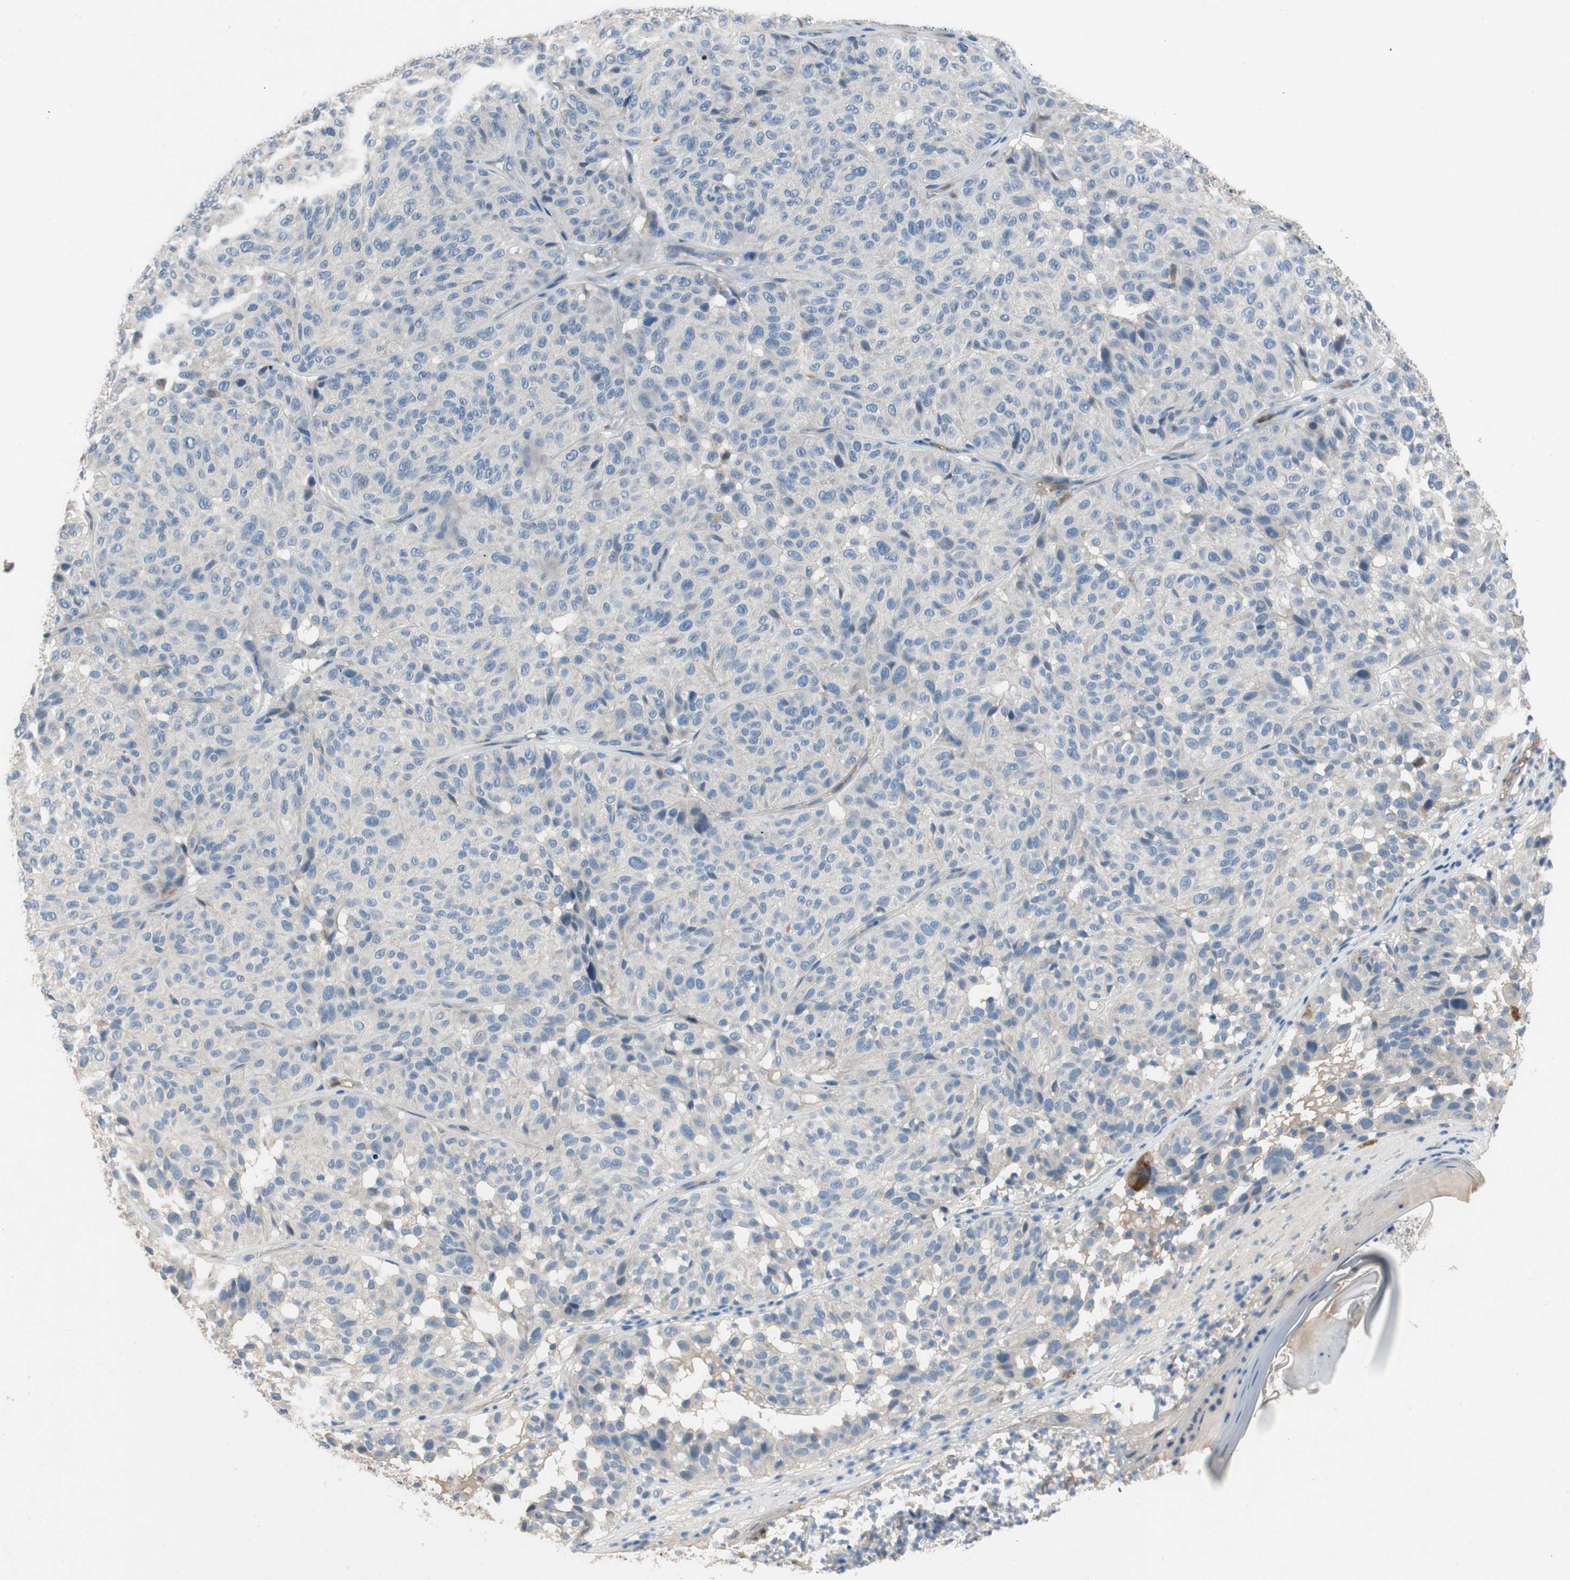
{"staining": {"intensity": "negative", "quantity": "none", "location": "none"}, "tissue": "melanoma", "cell_type": "Tumor cells", "image_type": "cancer", "snomed": [{"axis": "morphology", "description": "Malignant melanoma, NOS"}, {"axis": "topography", "description": "Skin"}], "caption": "A photomicrograph of melanoma stained for a protein exhibits no brown staining in tumor cells.", "gene": "ALPL", "patient": {"sex": "female", "age": 46}}